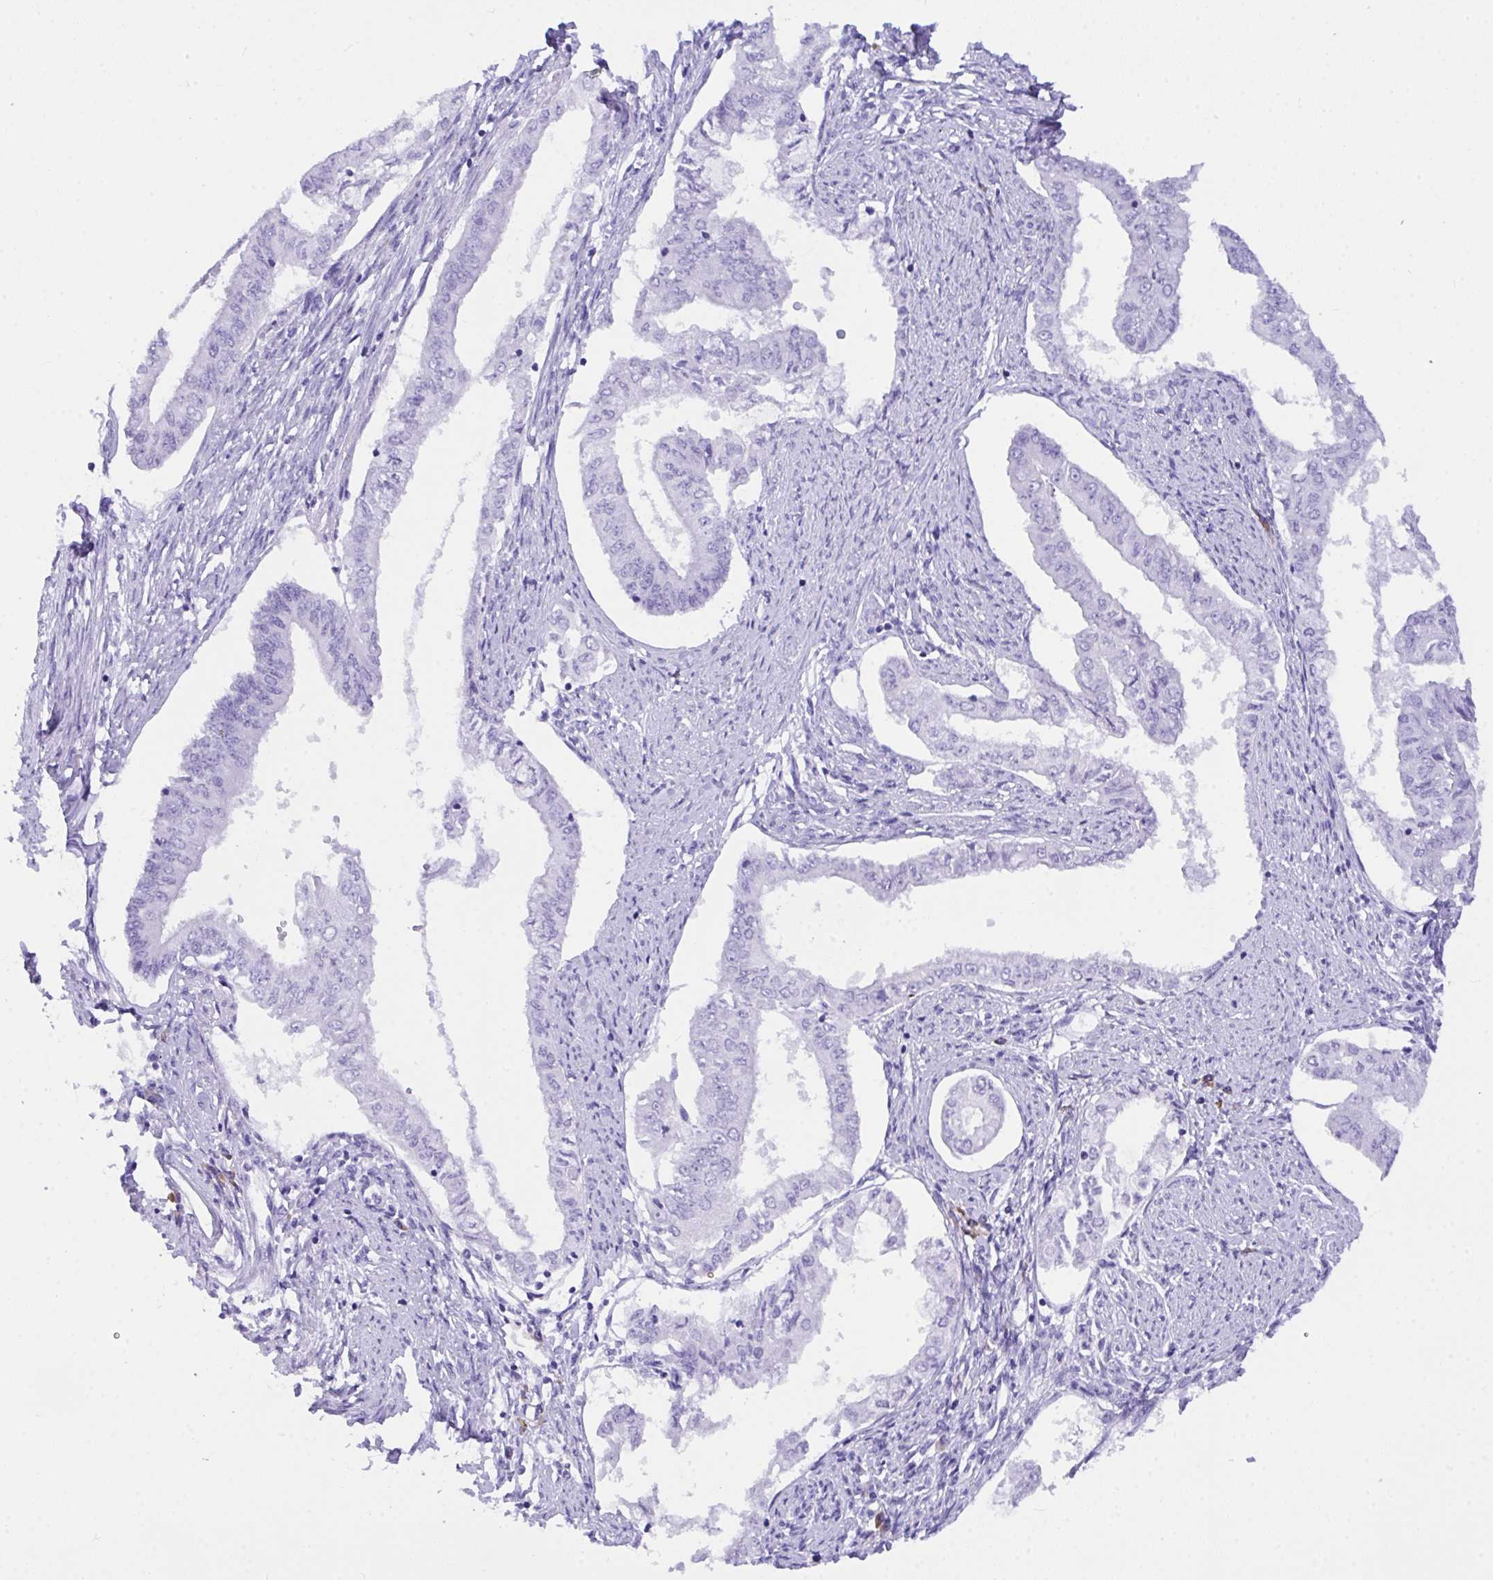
{"staining": {"intensity": "negative", "quantity": "none", "location": "none"}, "tissue": "endometrial cancer", "cell_type": "Tumor cells", "image_type": "cancer", "snomed": [{"axis": "morphology", "description": "Adenocarcinoma, NOS"}, {"axis": "topography", "description": "Endometrium"}], "caption": "Immunohistochemistry photomicrograph of endometrial adenocarcinoma stained for a protein (brown), which shows no expression in tumor cells.", "gene": "BEST4", "patient": {"sex": "female", "age": 76}}